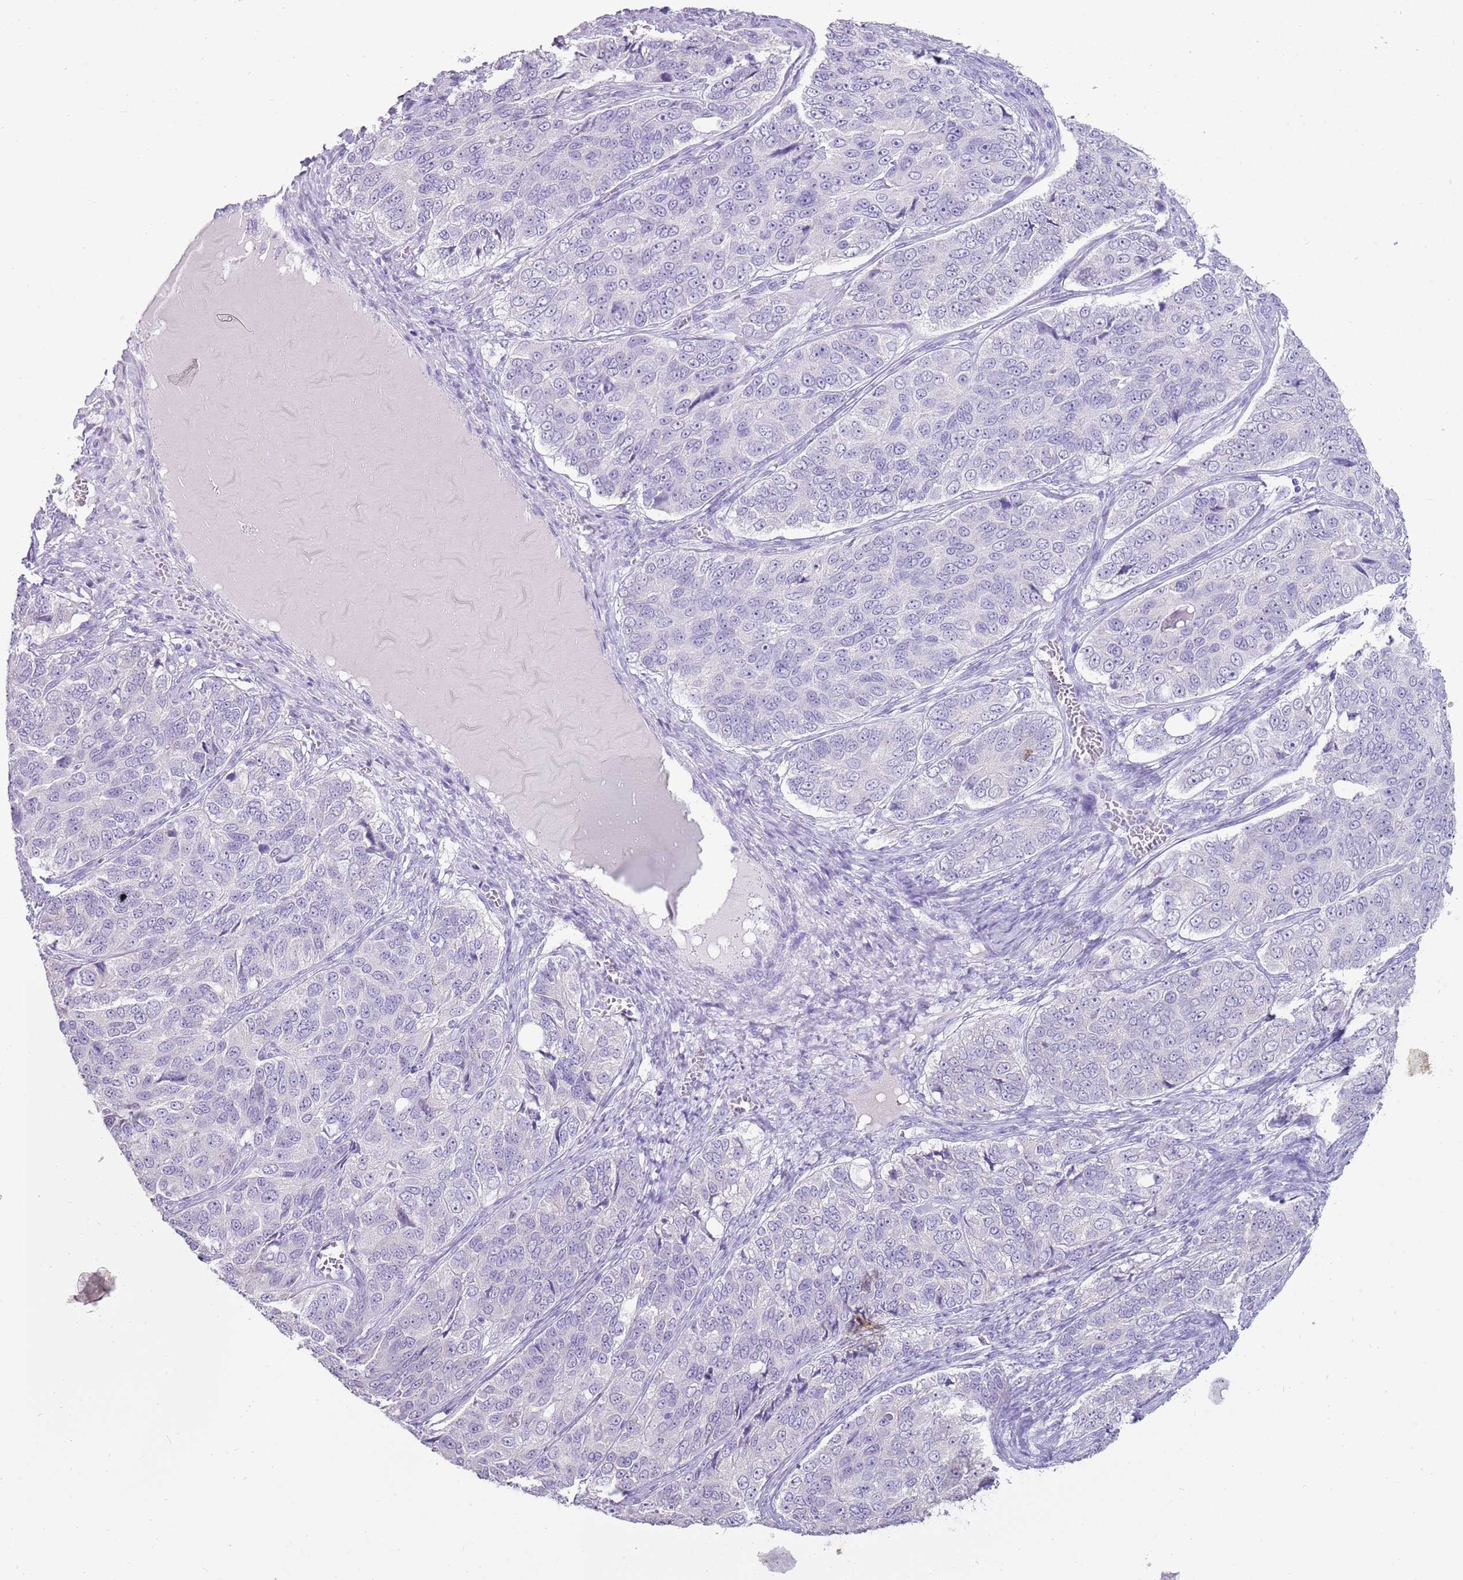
{"staining": {"intensity": "negative", "quantity": "none", "location": "none"}, "tissue": "ovarian cancer", "cell_type": "Tumor cells", "image_type": "cancer", "snomed": [{"axis": "morphology", "description": "Carcinoma, endometroid"}, {"axis": "topography", "description": "Ovary"}], "caption": "This image is of ovarian cancer (endometroid carcinoma) stained with immunohistochemistry (IHC) to label a protein in brown with the nuclei are counter-stained blue. There is no expression in tumor cells.", "gene": "NBPF3", "patient": {"sex": "female", "age": 51}}